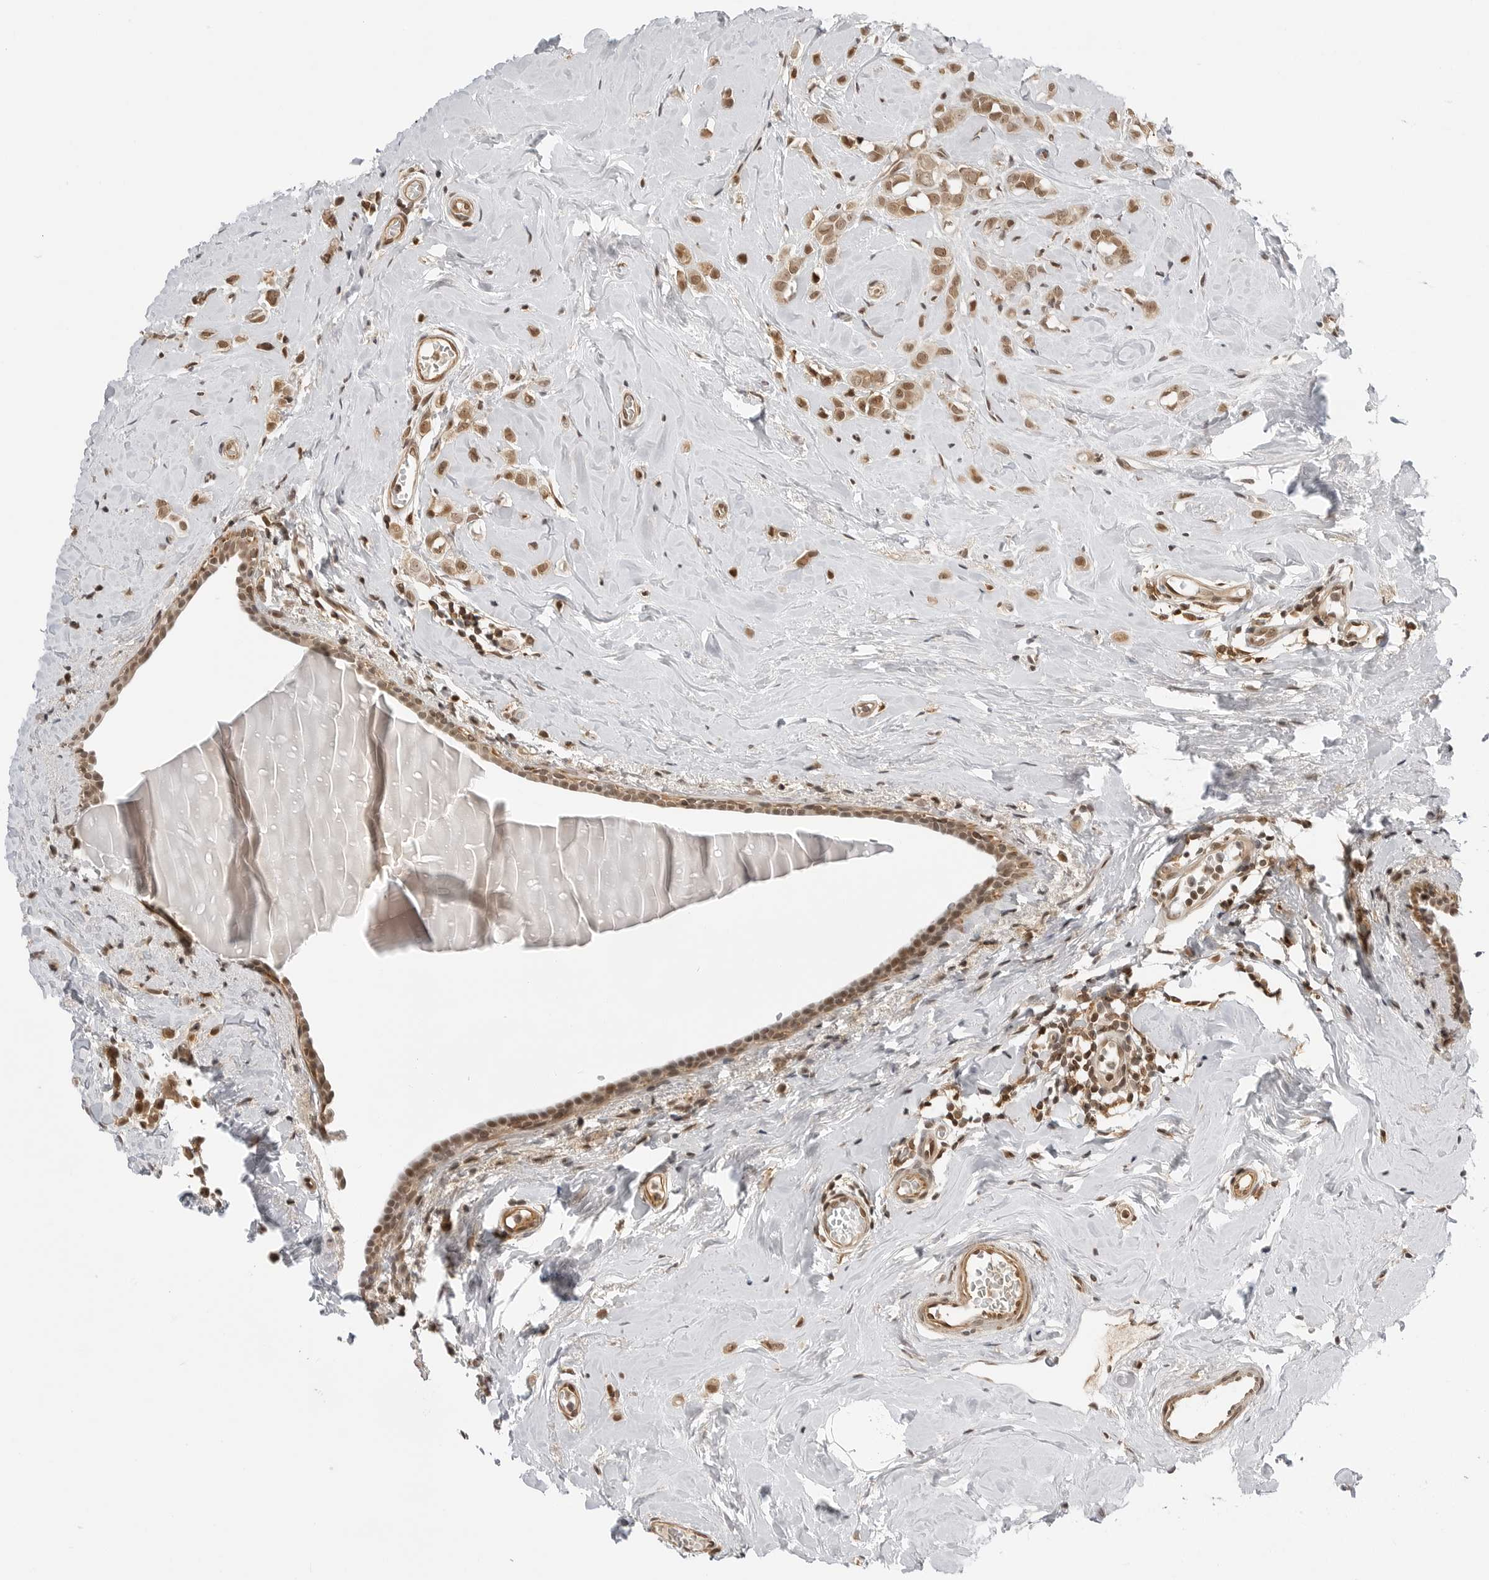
{"staining": {"intensity": "moderate", "quantity": ">75%", "location": "nuclear"}, "tissue": "breast cancer", "cell_type": "Tumor cells", "image_type": "cancer", "snomed": [{"axis": "morphology", "description": "Lobular carcinoma"}, {"axis": "topography", "description": "Breast"}], "caption": "Breast cancer stained with a protein marker demonstrates moderate staining in tumor cells.", "gene": "C8orf33", "patient": {"sex": "female", "age": 47}}